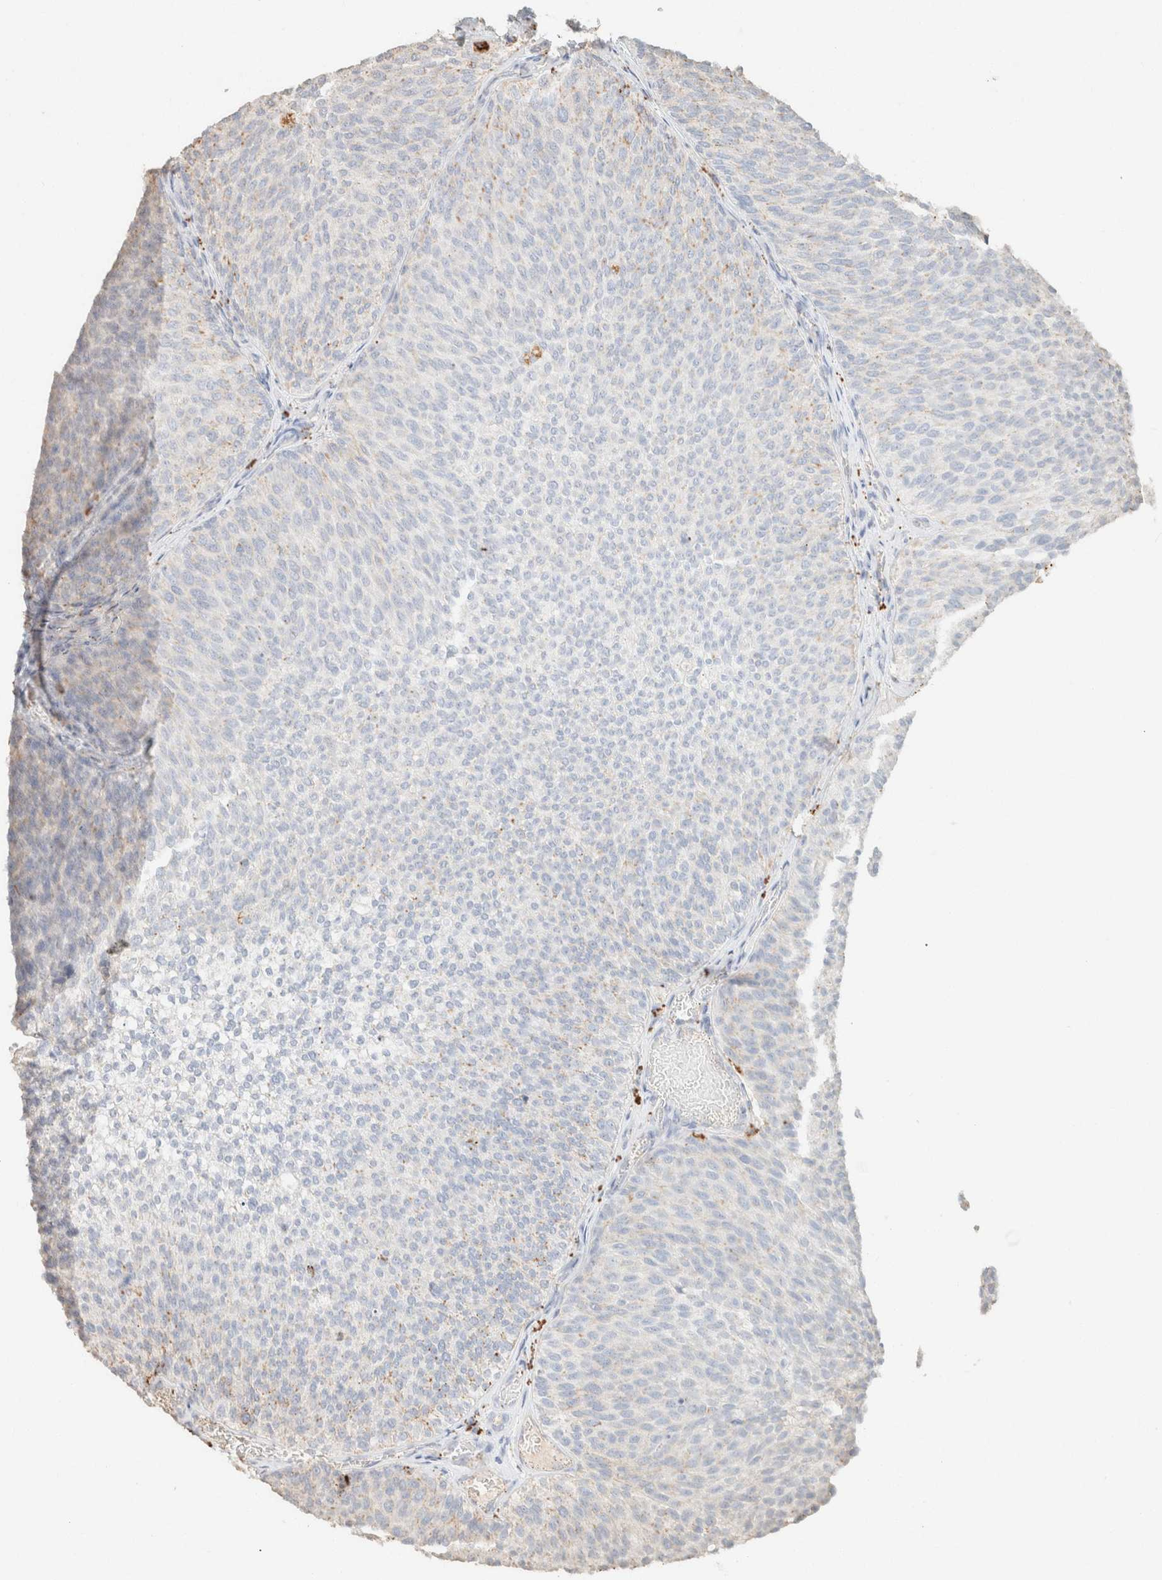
{"staining": {"intensity": "weak", "quantity": "<25%", "location": "cytoplasmic/membranous"}, "tissue": "urothelial cancer", "cell_type": "Tumor cells", "image_type": "cancer", "snomed": [{"axis": "morphology", "description": "Urothelial carcinoma, Low grade"}, {"axis": "topography", "description": "Urinary bladder"}], "caption": "An immunohistochemistry (IHC) photomicrograph of urothelial carcinoma (low-grade) is shown. There is no staining in tumor cells of urothelial carcinoma (low-grade).", "gene": "CTSC", "patient": {"sex": "female", "age": 79}}